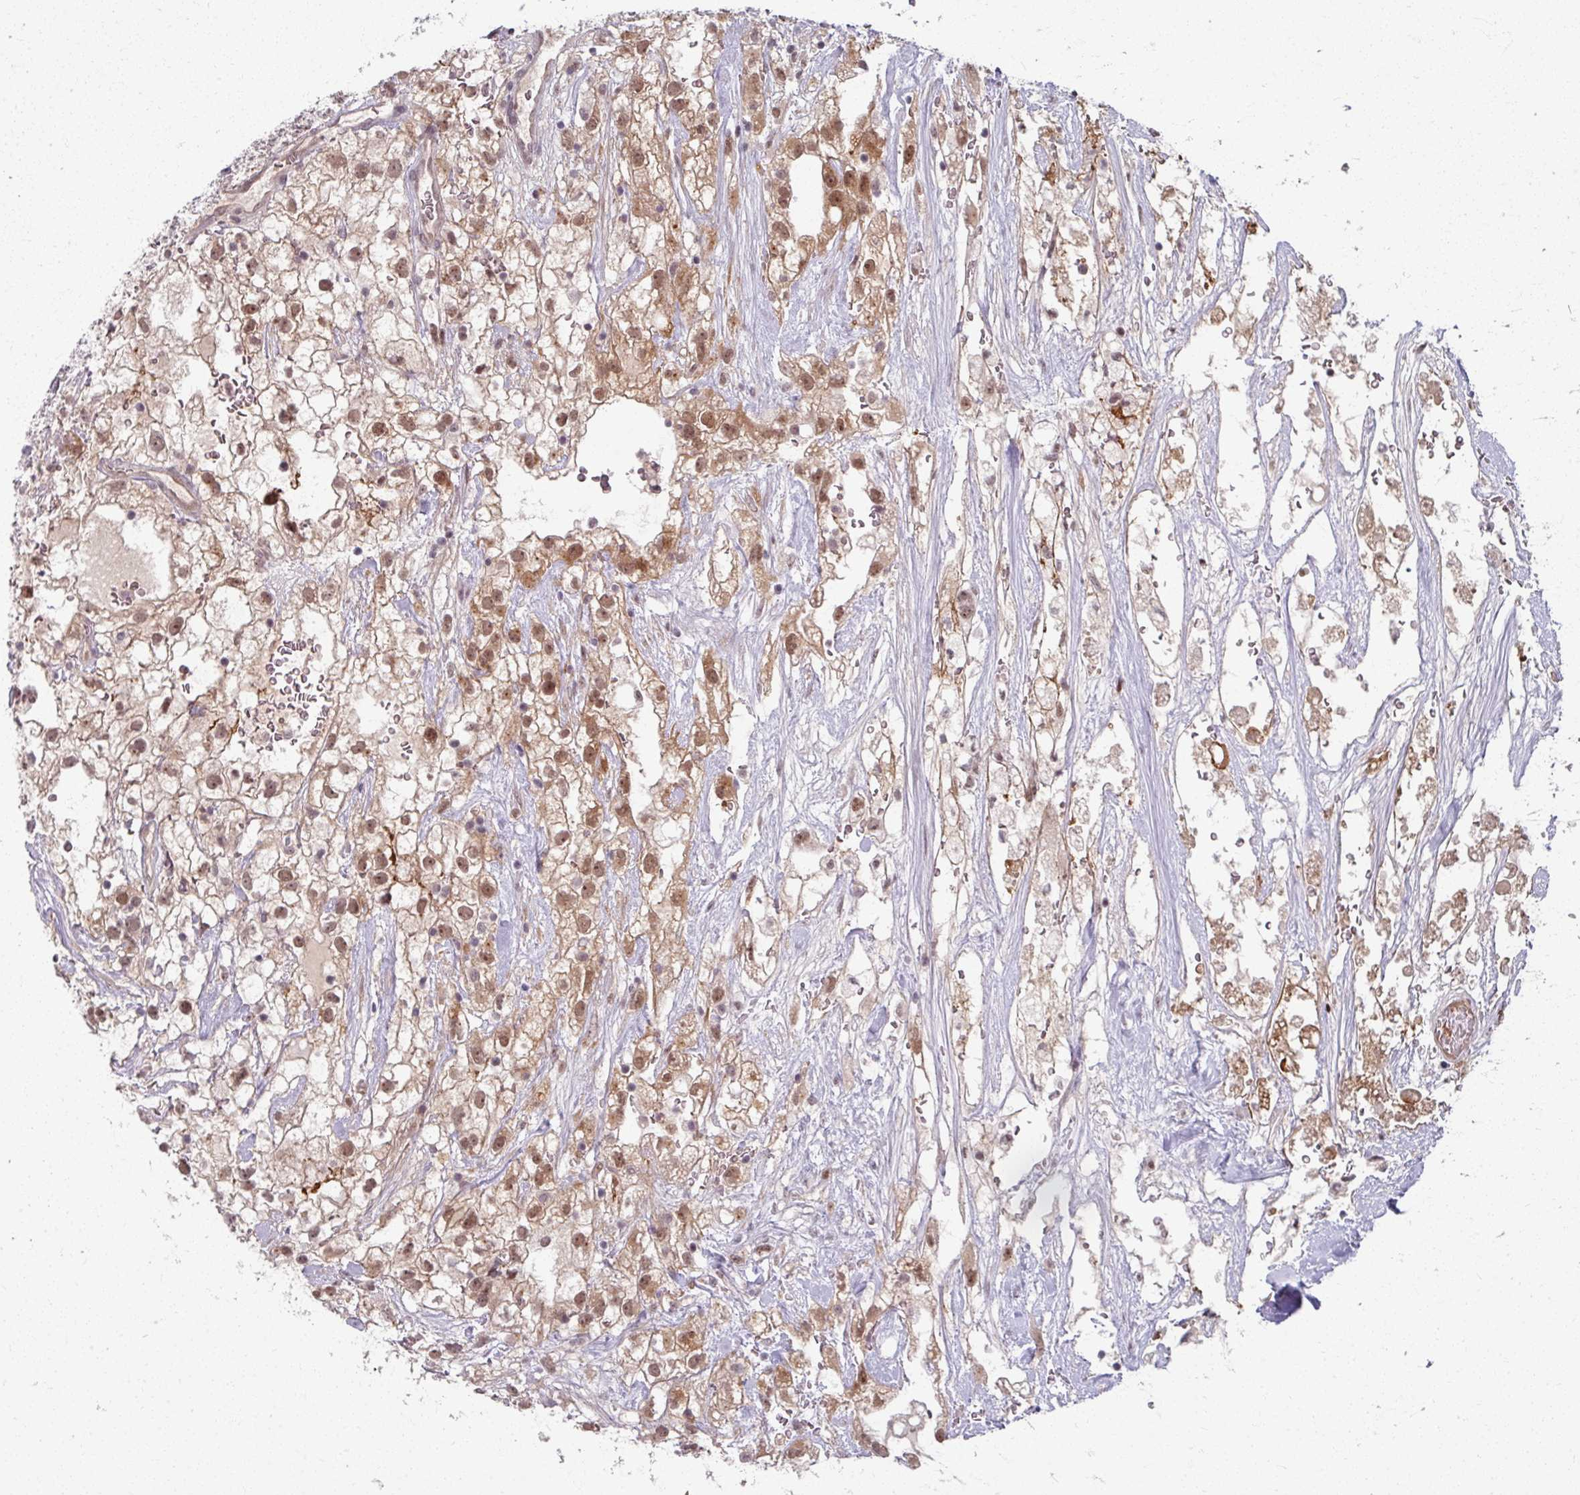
{"staining": {"intensity": "moderate", "quantity": ">75%", "location": "cytoplasmic/membranous,nuclear"}, "tissue": "renal cancer", "cell_type": "Tumor cells", "image_type": "cancer", "snomed": [{"axis": "morphology", "description": "Adenocarcinoma, NOS"}, {"axis": "topography", "description": "Kidney"}], "caption": "High-power microscopy captured an IHC histopathology image of renal adenocarcinoma, revealing moderate cytoplasmic/membranous and nuclear staining in approximately >75% of tumor cells.", "gene": "KLC3", "patient": {"sex": "male", "age": 59}}